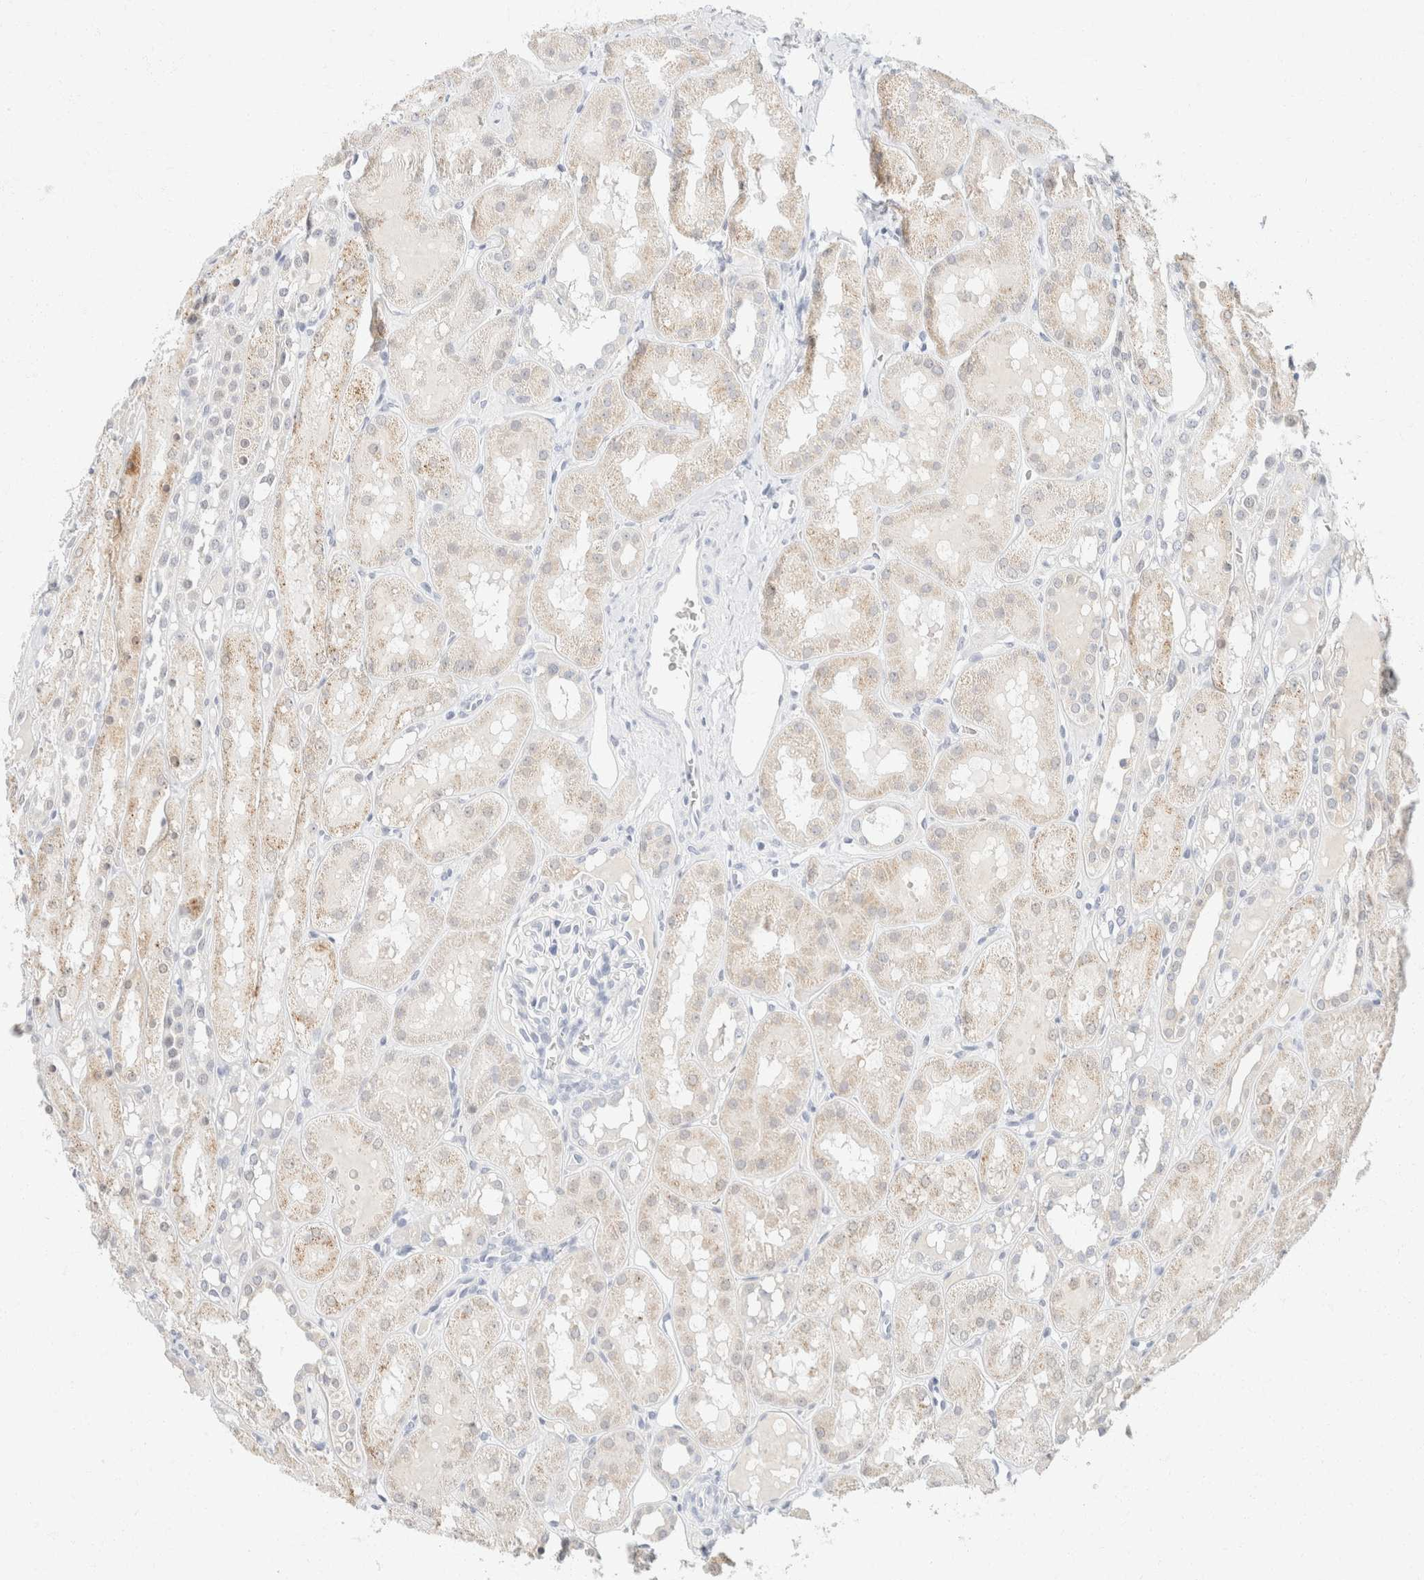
{"staining": {"intensity": "negative", "quantity": "none", "location": "none"}, "tissue": "kidney", "cell_type": "Cells in glomeruli", "image_type": "normal", "snomed": [{"axis": "morphology", "description": "Normal tissue, NOS"}, {"axis": "topography", "description": "Kidney"}, {"axis": "topography", "description": "Urinary bladder"}], "caption": "Micrograph shows no protein expression in cells in glomeruli of normal kidney. (DAB immunohistochemistry, high magnification).", "gene": "KRT20", "patient": {"sex": "male", "age": 16}}